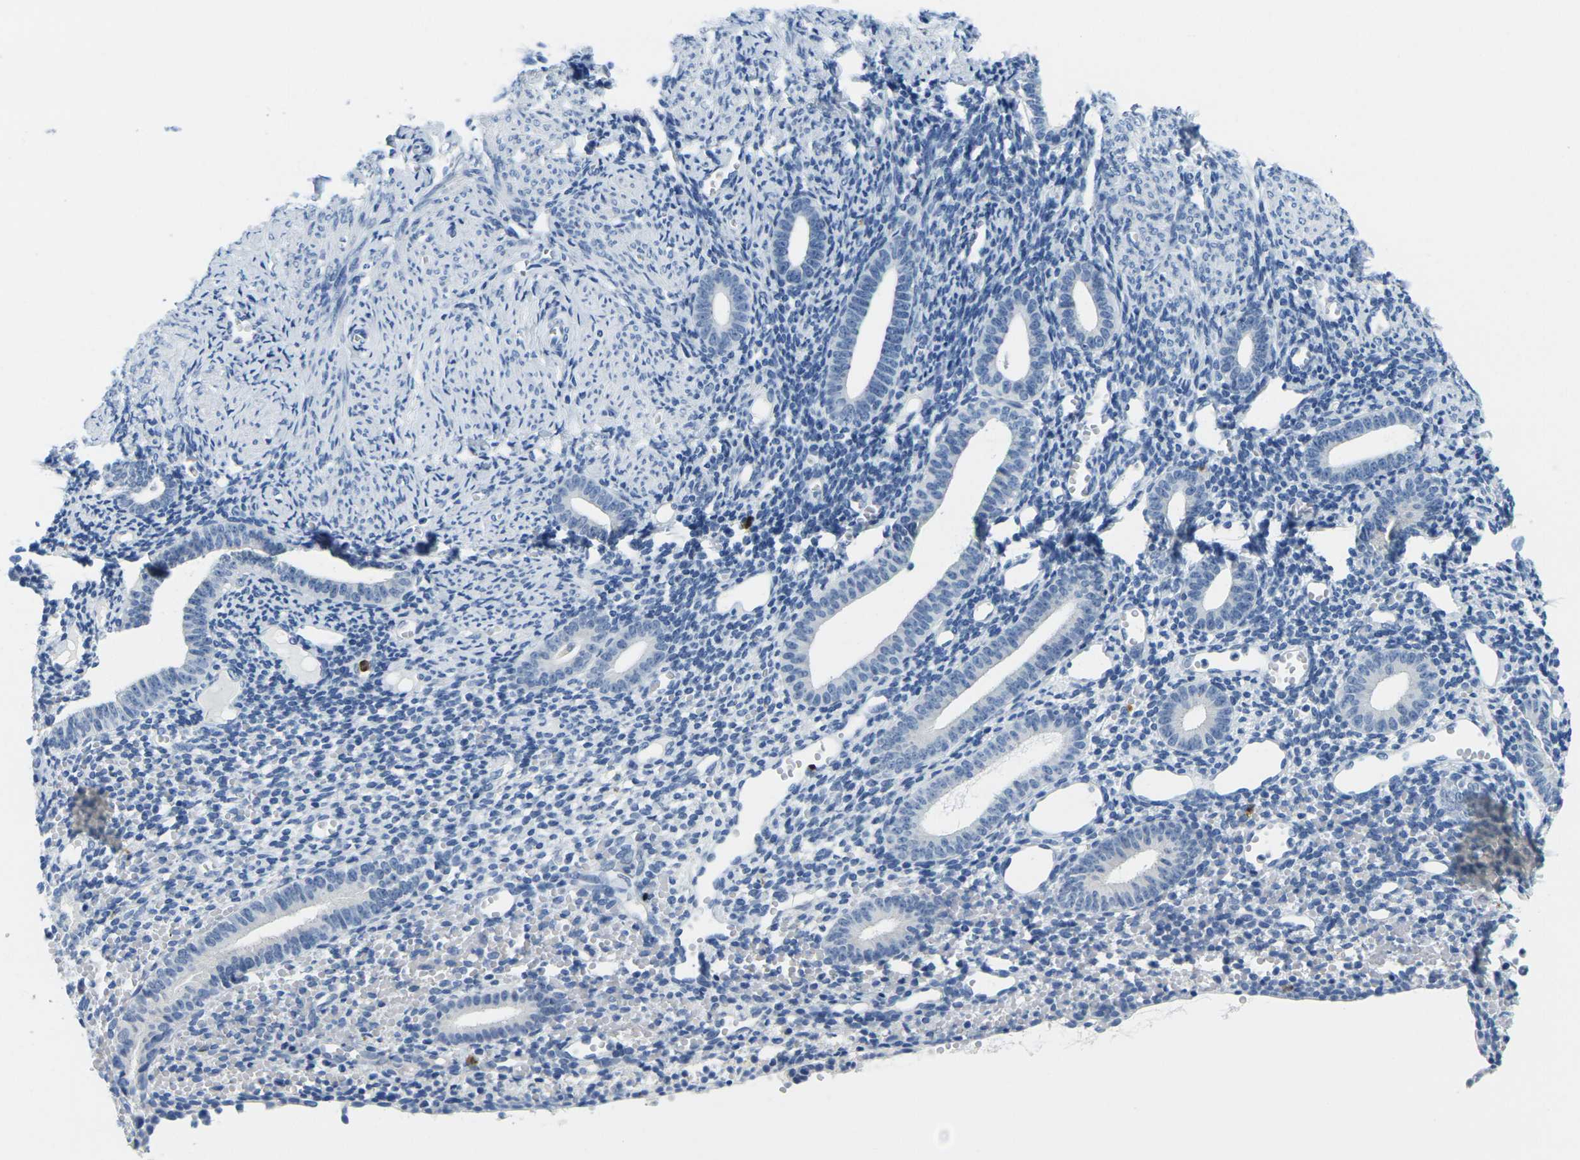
{"staining": {"intensity": "negative", "quantity": "none", "location": "none"}, "tissue": "endometrium", "cell_type": "Cells in endometrial stroma", "image_type": "normal", "snomed": [{"axis": "morphology", "description": "Normal tissue, NOS"}, {"axis": "topography", "description": "Endometrium"}], "caption": "Endometrium was stained to show a protein in brown. There is no significant expression in cells in endometrial stroma. Nuclei are stained in blue.", "gene": "GPR15", "patient": {"sex": "female", "age": 50}}